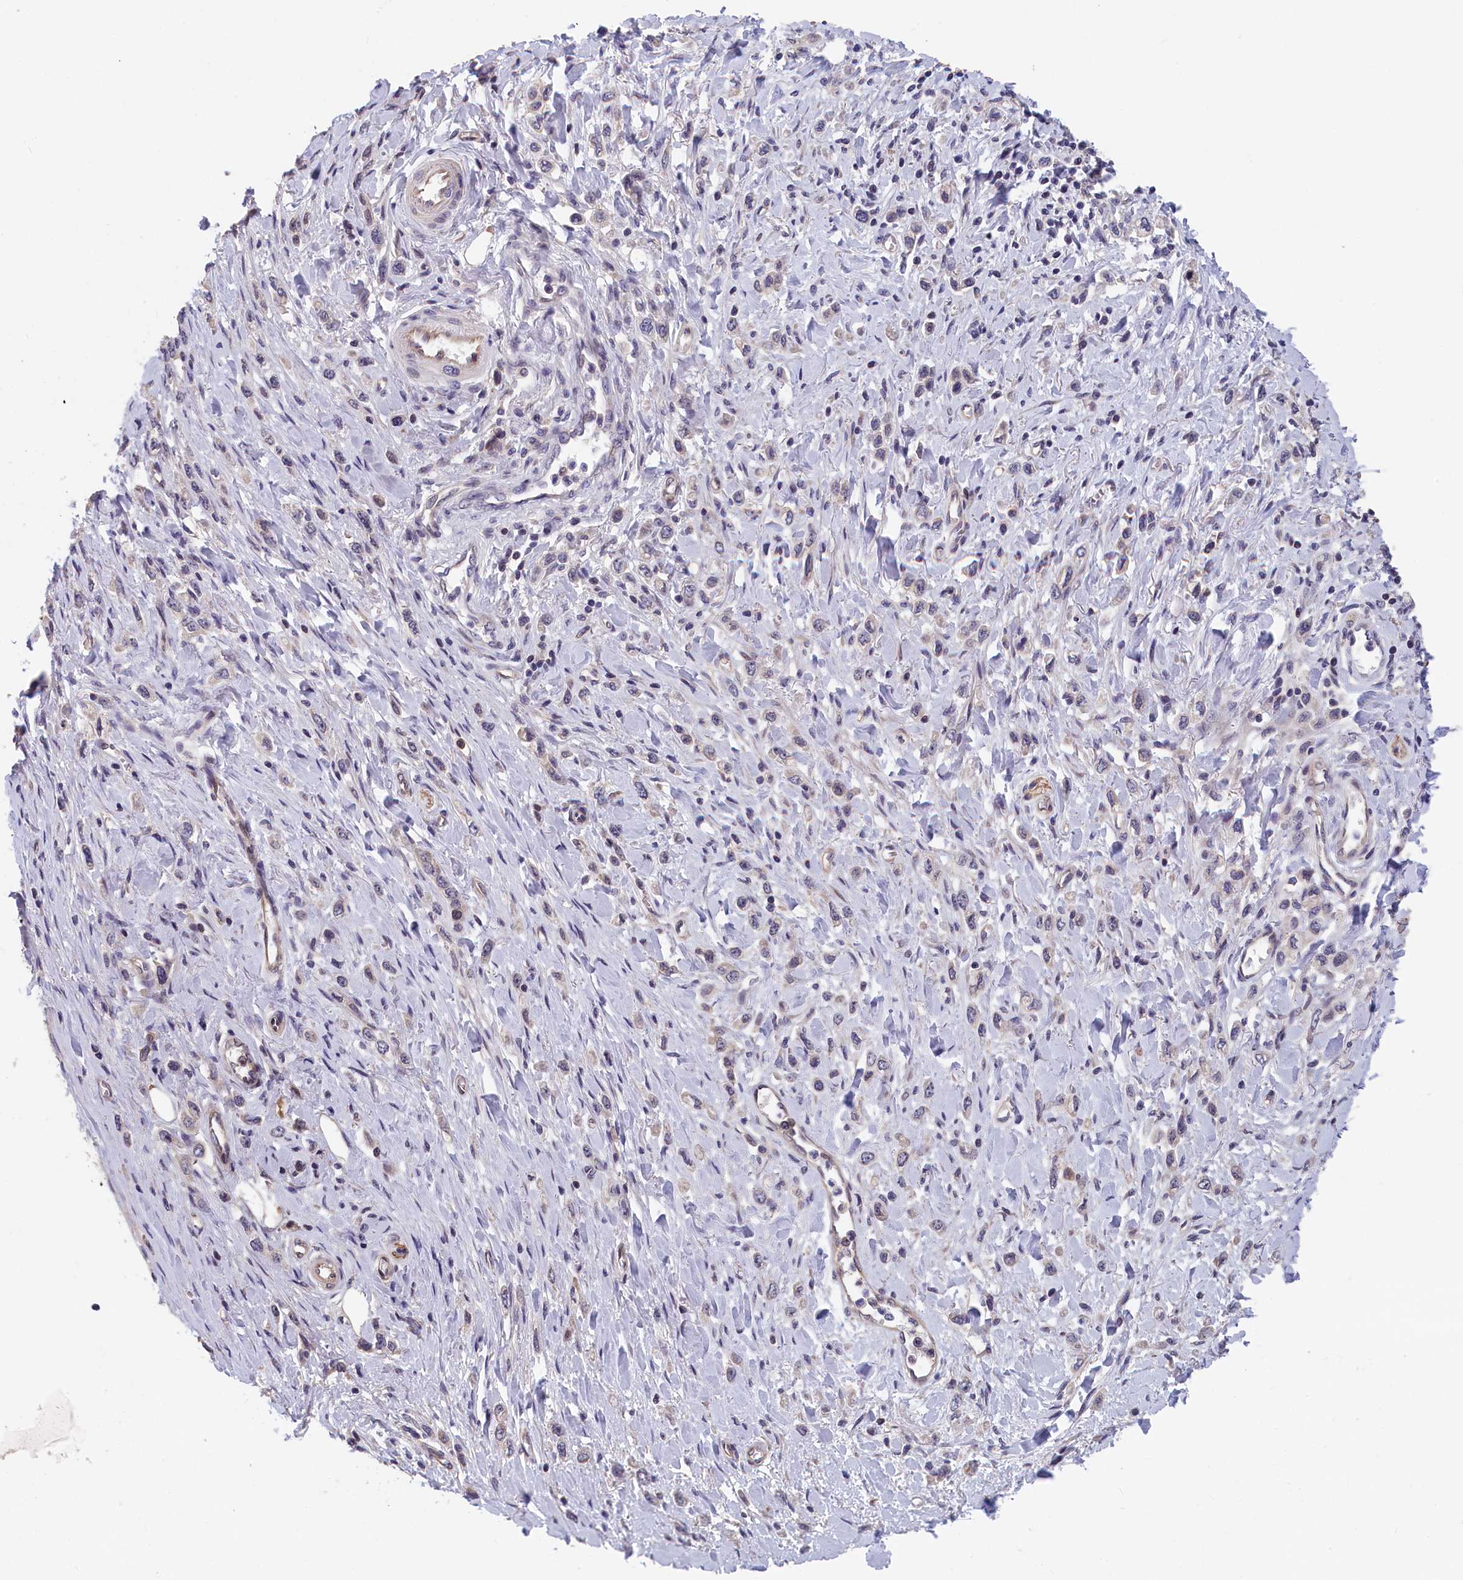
{"staining": {"intensity": "weak", "quantity": "<25%", "location": "cytoplasmic/membranous"}, "tissue": "stomach cancer", "cell_type": "Tumor cells", "image_type": "cancer", "snomed": [{"axis": "morphology", "description": "Adenocarcinoma, NOS"}, {"axis": "topography", "description": "Stomach"}], "caption": "High power microscopy image of an immunohistochemistry (IHC) histopathology image of stomach cancer, revealing no significant staining in tumor cells. (DAB (3,3'-diaminobenzidine) IHC with hematoxylin counter stain).", "gene": "TMEM116", "patient": {"sex": "female", "age": 65}}